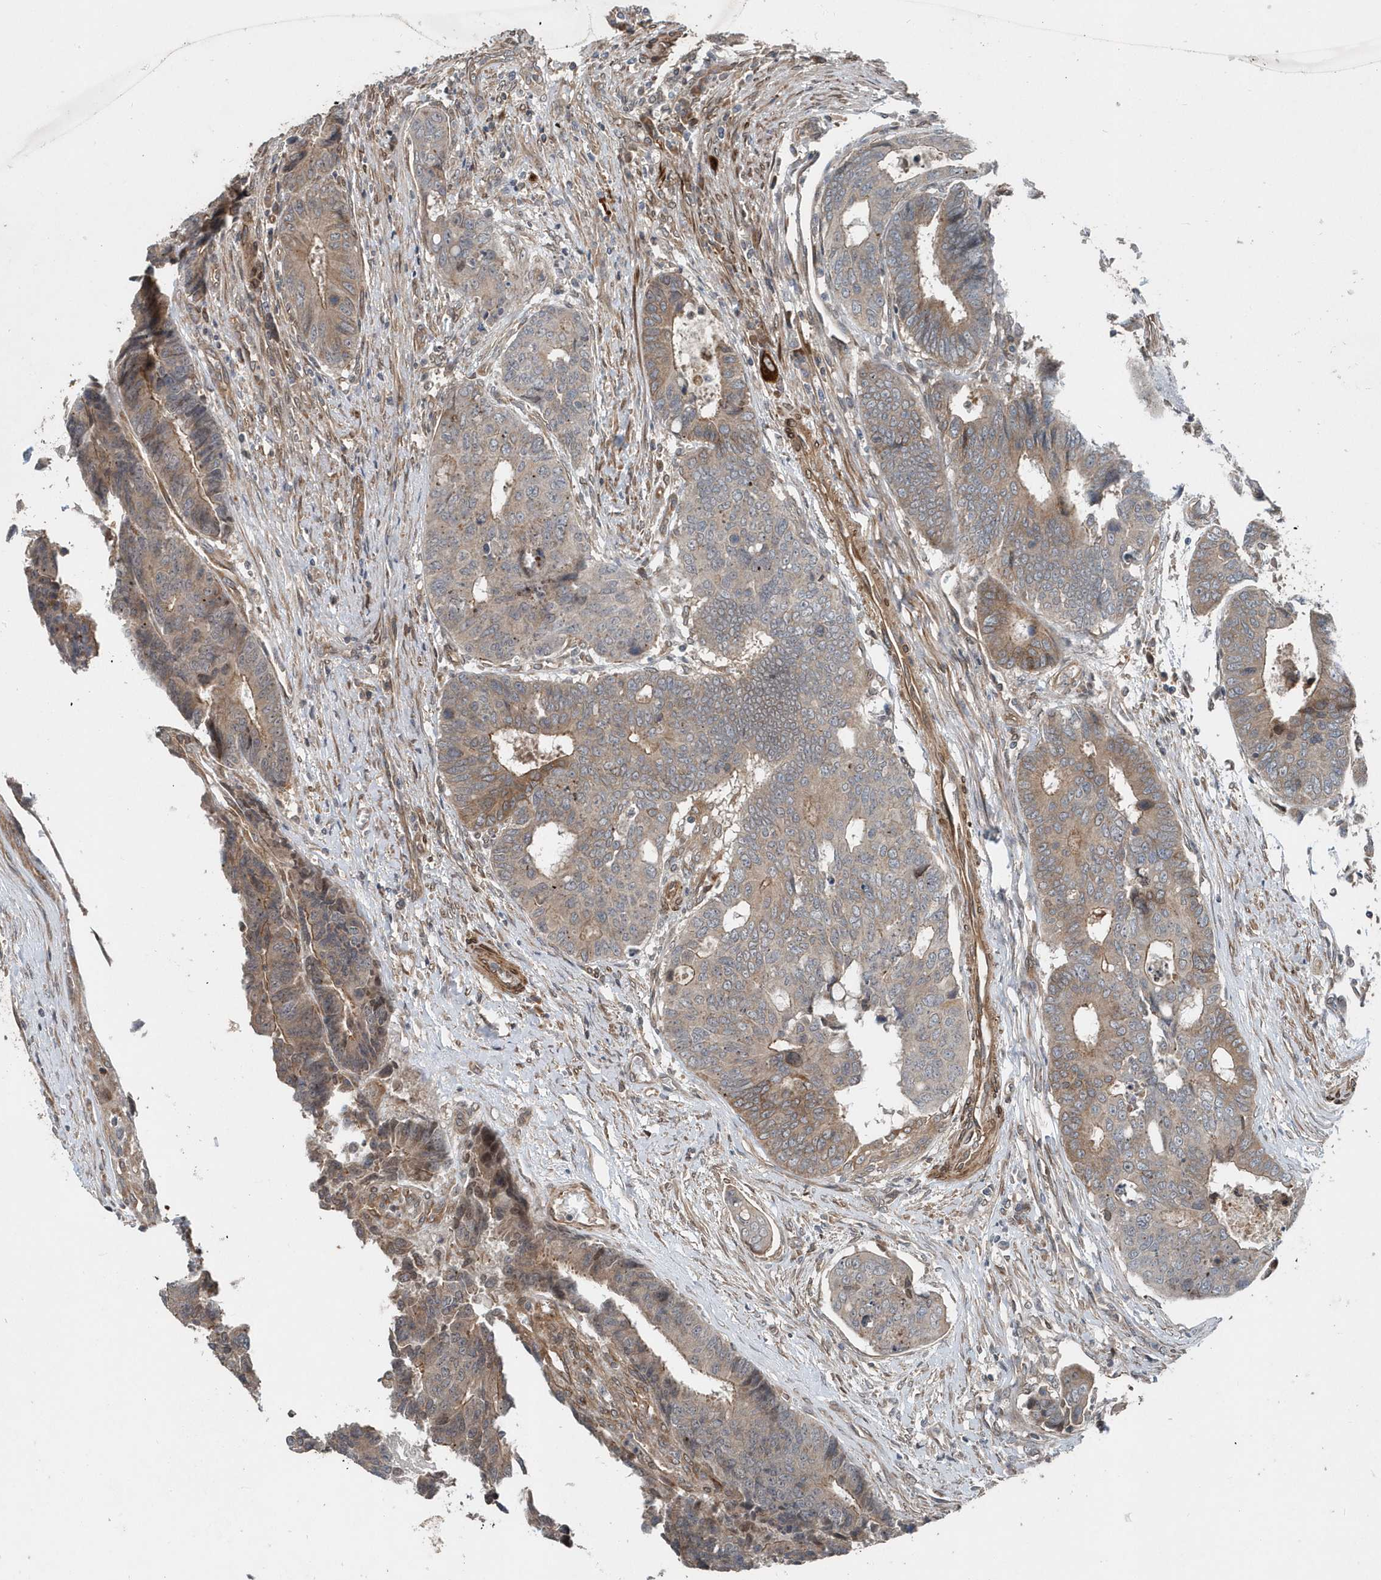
{"staining": {"intensity": "weak", "quantity": "25%-75%", "location": "cytoplasmic/membranous"}, "tissue": "colorectal cancer", "cell_type": "Tumor cells", "image_type": "cancer", "snomed": [{"axis": "morphology", "description": "Adenocarcinoma, NOS"}, {"axis": "topography", "description": "Rectum"}], "caption": "Protein expression analysis of human colorectal cancer reveals weak cytoplasmic/membranous expression in about 25%-75% of tumor cells. (DAB (3,3'-diaminobenzidine) IHC with brightfield microscopy, high magnification).", "gene": "MCC", "patient": {"sex": "male", "age": 84}}